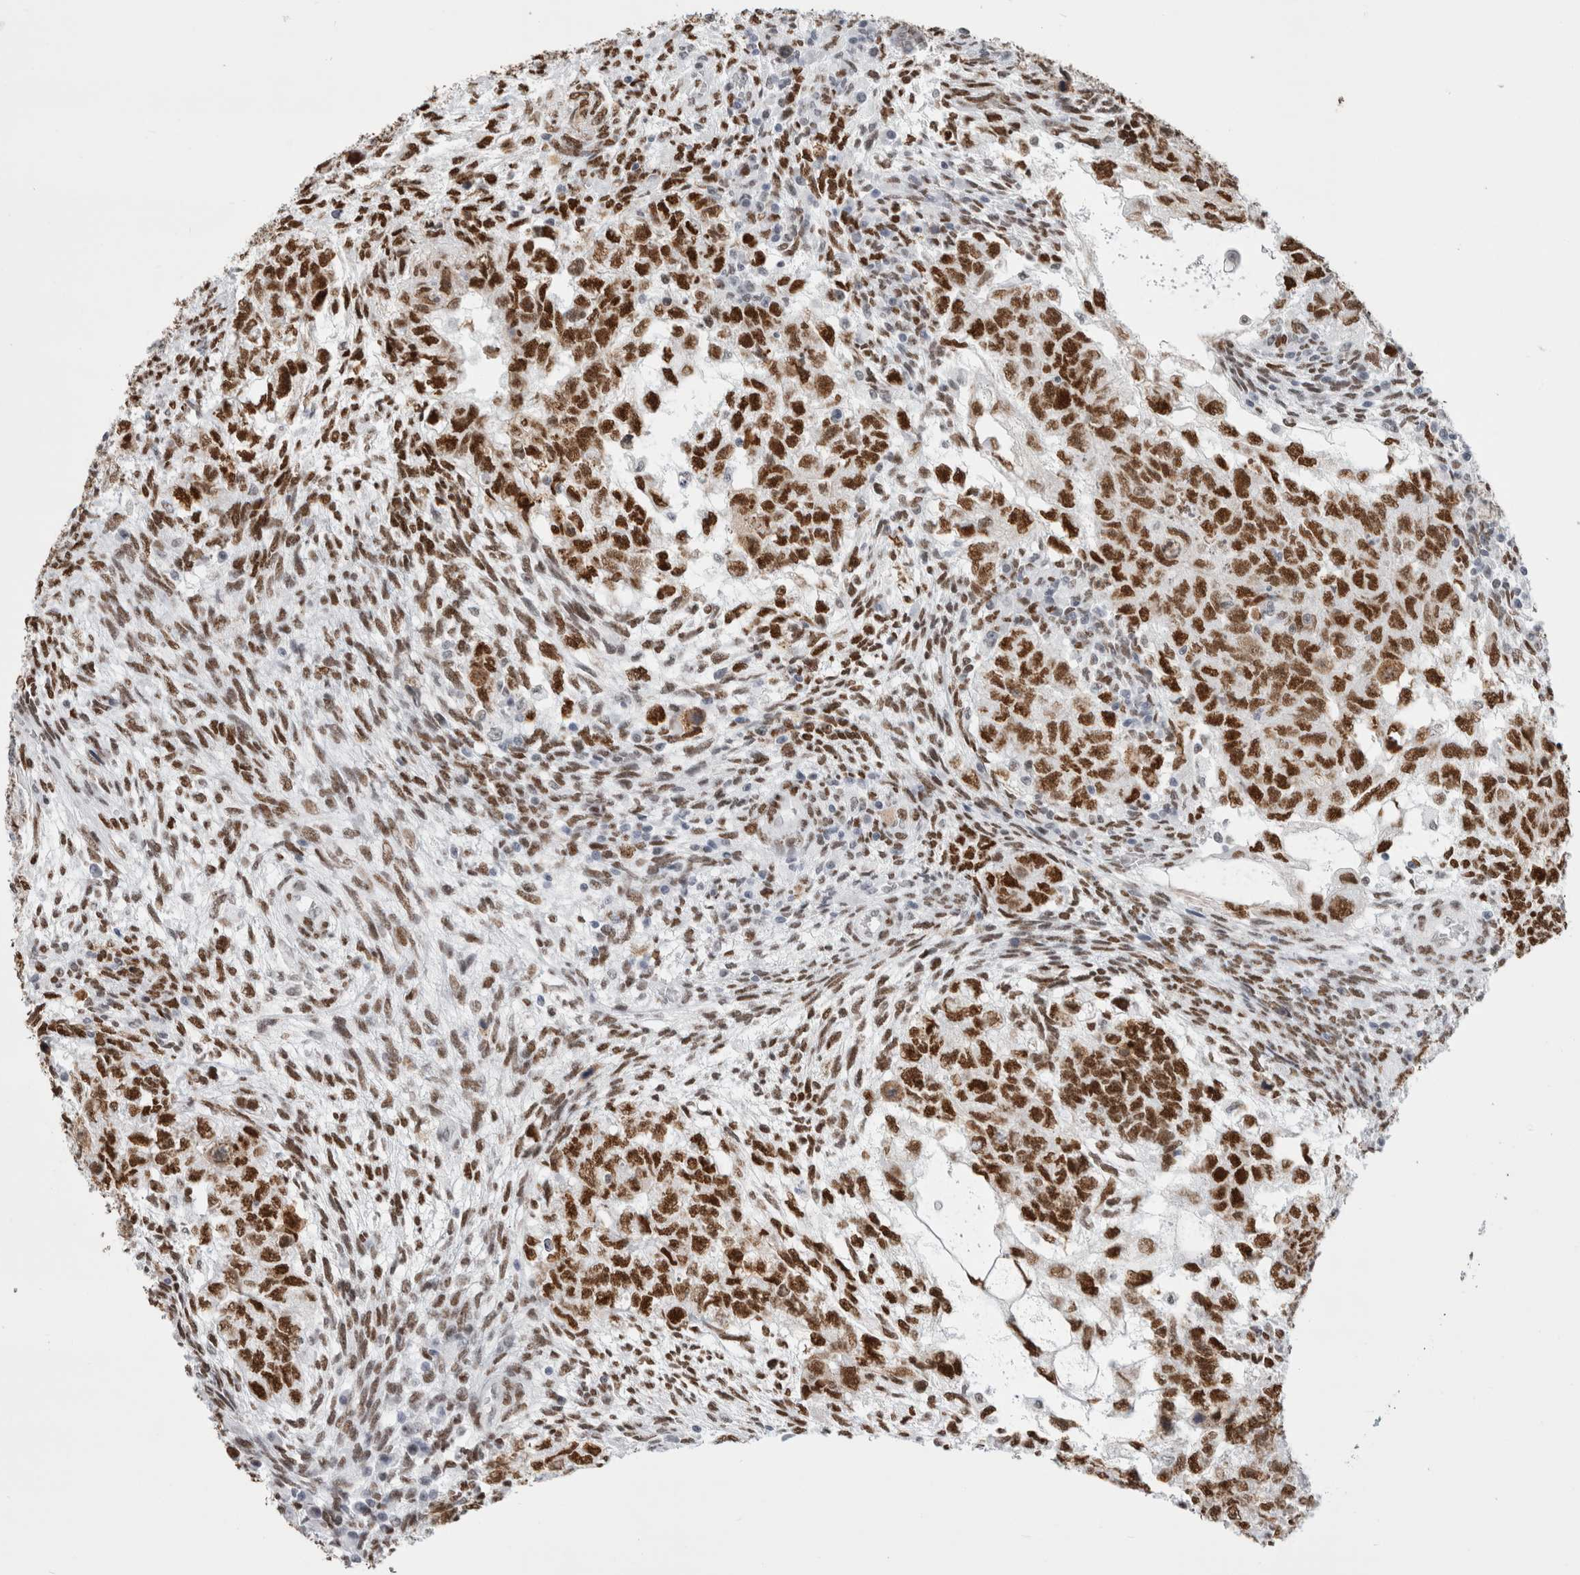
{"staining": {"intensity": "strong", "quantity": ">75%", "location": "nuclear"}, "tissue": "testis cancer", "cell_type": "Tumor cells", "image_type": "cancer", "snomed": [{"axis": "morphology", "description": "Normal tissue, NOS"}, {"axis": "morphology", "description": "Carcinoma, Embryonal, NOS"}, {"axis": "topography", "description": "Testis"}], "caption": "IHC staining of testis embryonal carcinoma, which reveals high levels of strong nuclear positivity in approximately >75% of tumor cells indicating strong nuclear protein positivity. The staining was performed using DAB (3,3'-diaminobenzidine) (brown) for protein detection and nuclei were counterstained in hematoxylin (blue).", "gene": "SMARCC1", "patient": {"sex": "male", "age": 36}}